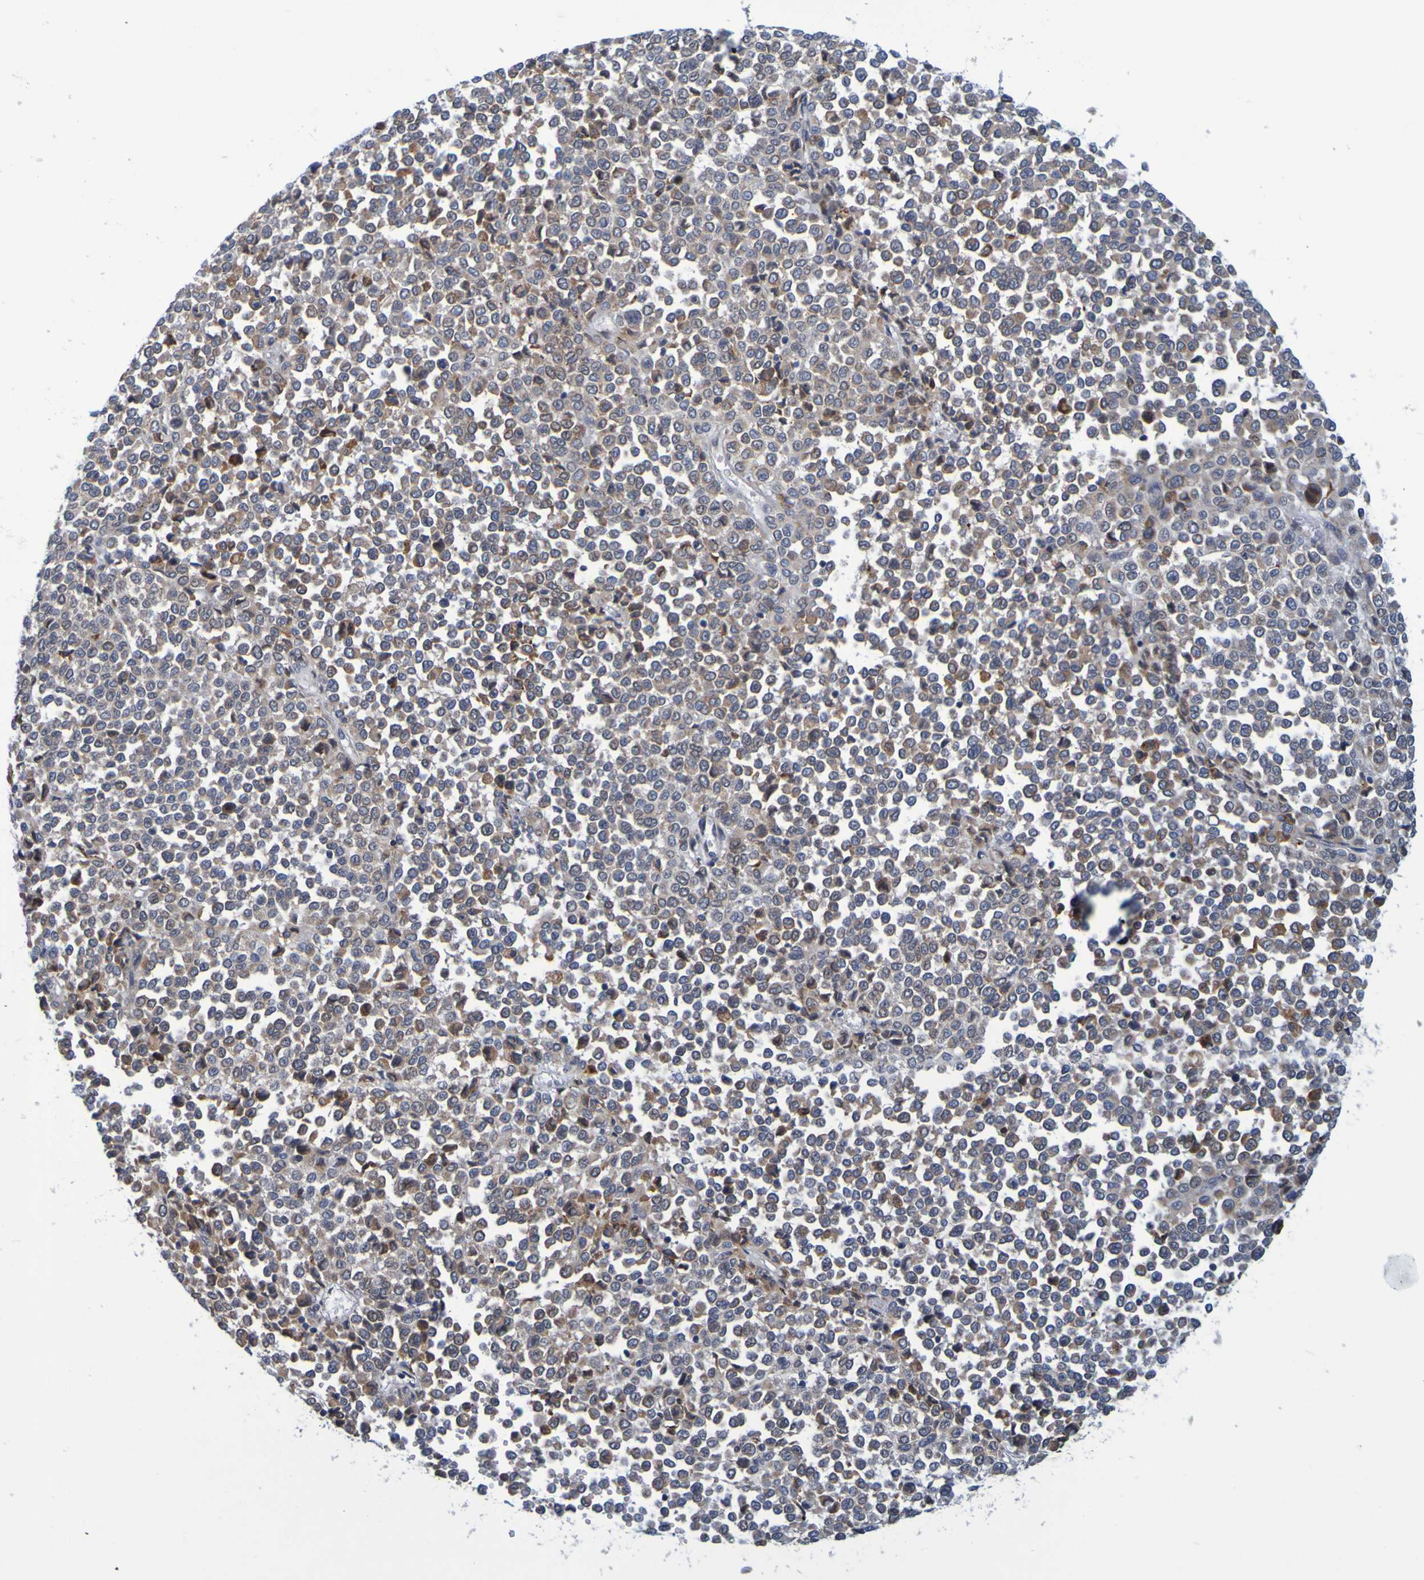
{"staining": {"intensity": "moderate", "quantity": ">75%", "location": "cytoplasmic/membranous"}, "tissue": "melanoma", "cell_type": "Tumor cells", "image_type": "cancer", "snomed": [{"axis": "morphology", "description": "Malignant melanoma, Metastatic site"}, {"axis": "topography", "description": "Pancreas"}], "caption": "This histopathology image exhibits immunohistochemistry (IHC) staining of human melanoma, with medium moderate cytoplasmic/membranous staining in about >75% of tumor cells.", "gene": "SIL1", "patient": {"sex": "female", "age": 30}}